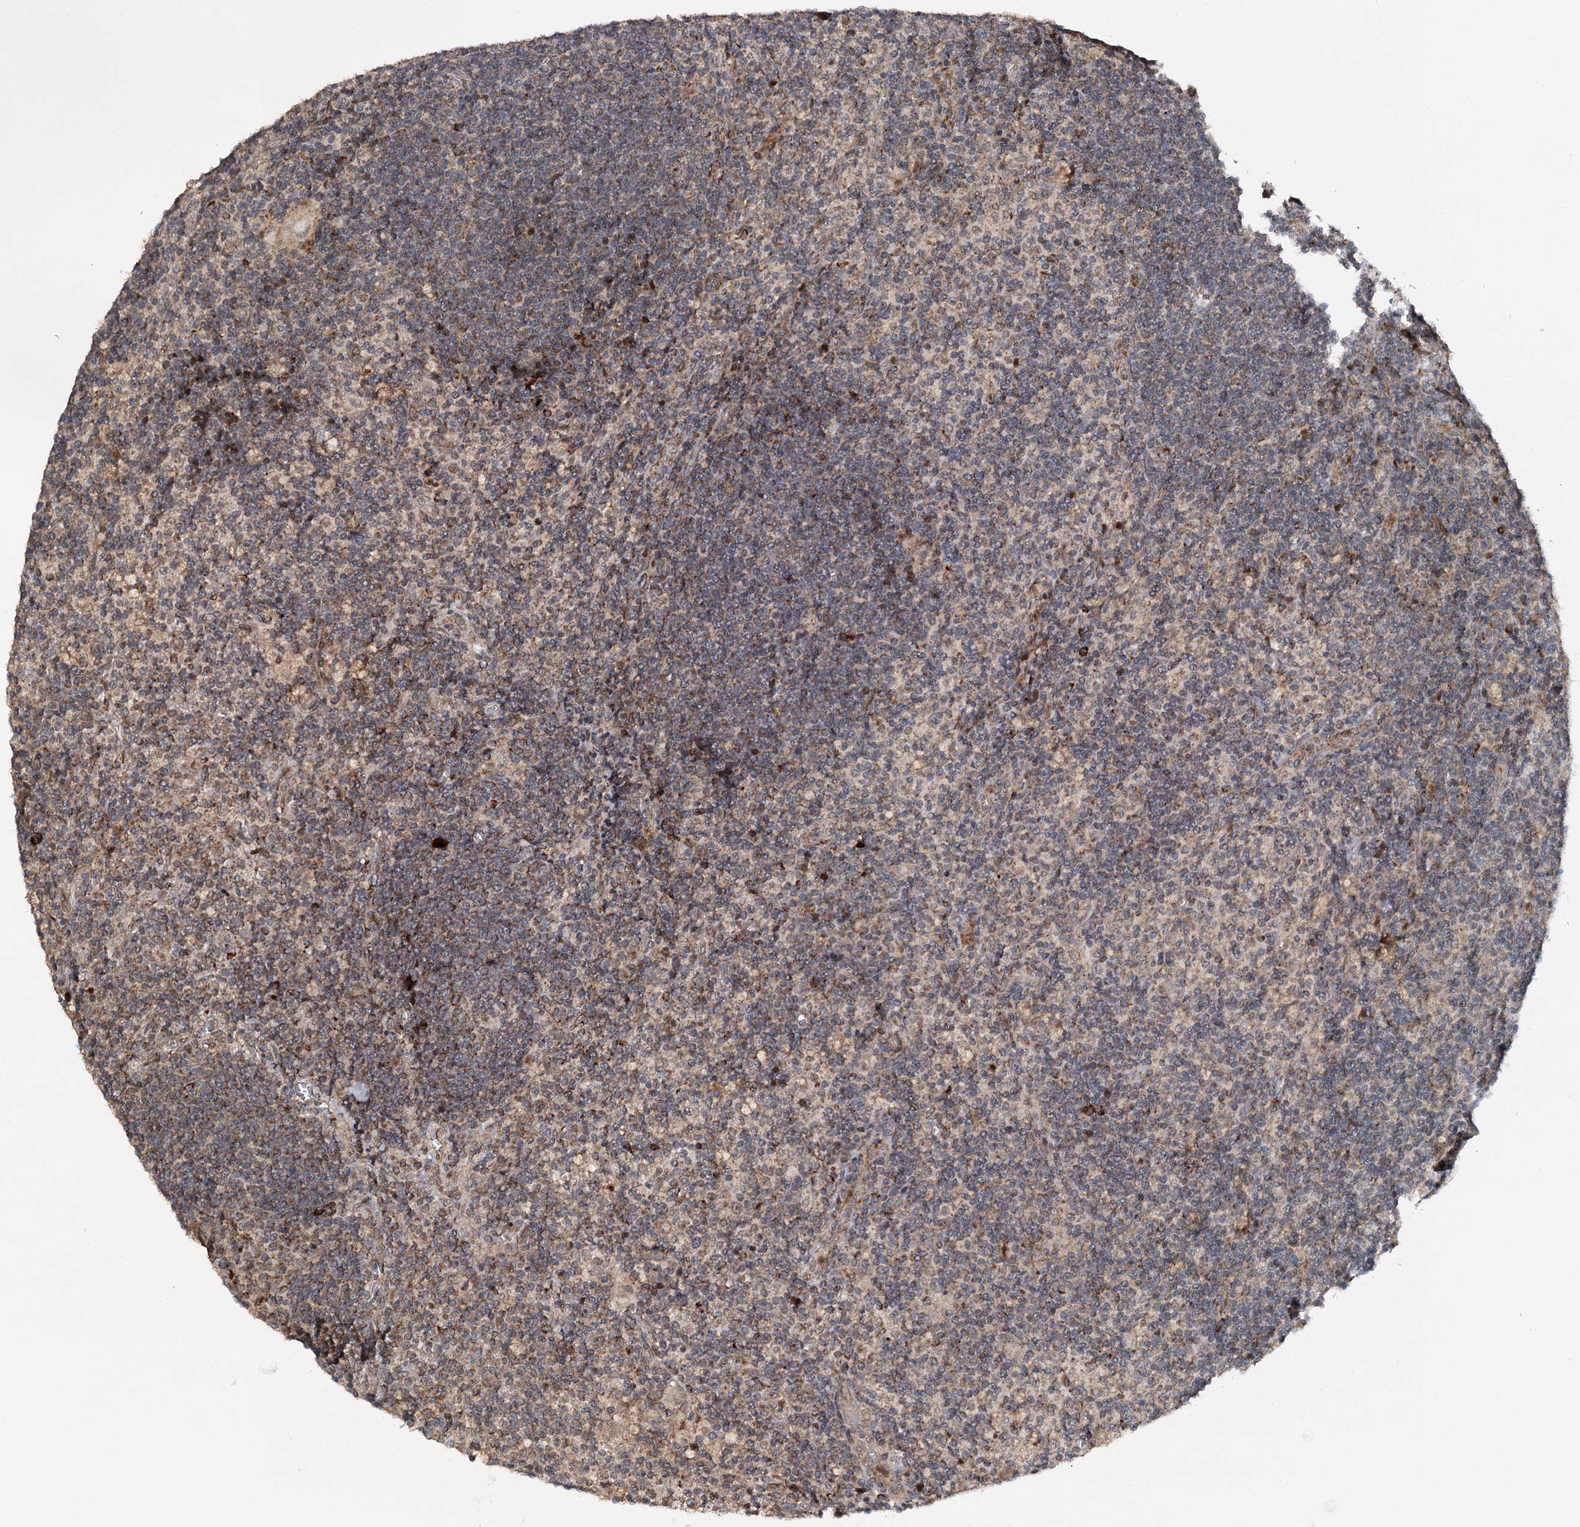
{"staining": {"intensity": "moderate", "quantity": "<25%", "location": "cytoplasmic/membranous"}, "tissue": "lymph node", "cell_type": "Germinal center cells", "image_type": "normal", "snomed": [{"axis": "morphology", "description": "Normal tissue, NOS"}, {"axis": "topography", "description": "Lymph node"}], "caption": "The photomicrograph demonstrates immunohistochemical staining of unremarkable lymph node. There is moderate cytoplasmic/membranous staining is present in approximately <25% of germinal center cells. The staining is performed using DAB brown chromogen to label protein expression. The nuclei are counter-stained blue using hematoxylin.", "gene": "ZNRF3", "patient": {"sex": "male", "age": 69}}